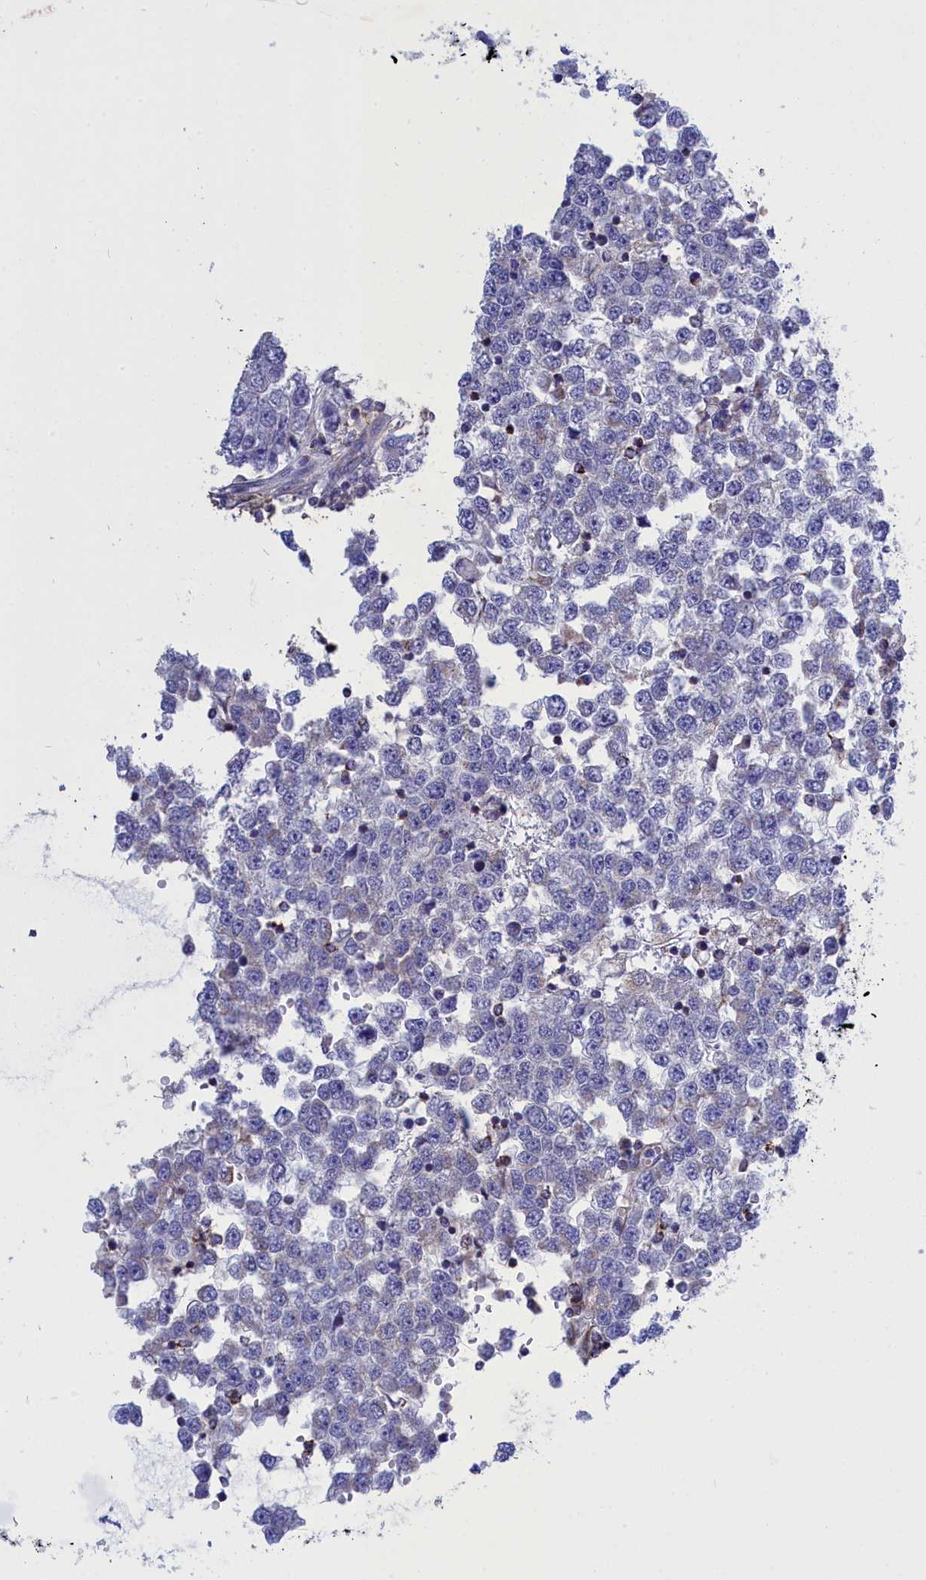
{"staining": {"intensity": "negative", "quantity": "none", "location": "none"}, "tissue": "testis cancer", "cell_type": "Tumor cells", "image_type": "cancer", "snomed": [{"axis": "morphology", "description": "Seminoma, NOS"}, {"axis": "topography", "description": "Testis"}], "caption": "High power microscopy micrograph of an immunohistochemistry (IHC) image of testis cancer (seminoma), revealing no significant staining in tumor cells.", "gene": "CCRL2", "patient": {"sex": "male", "age": 65}}